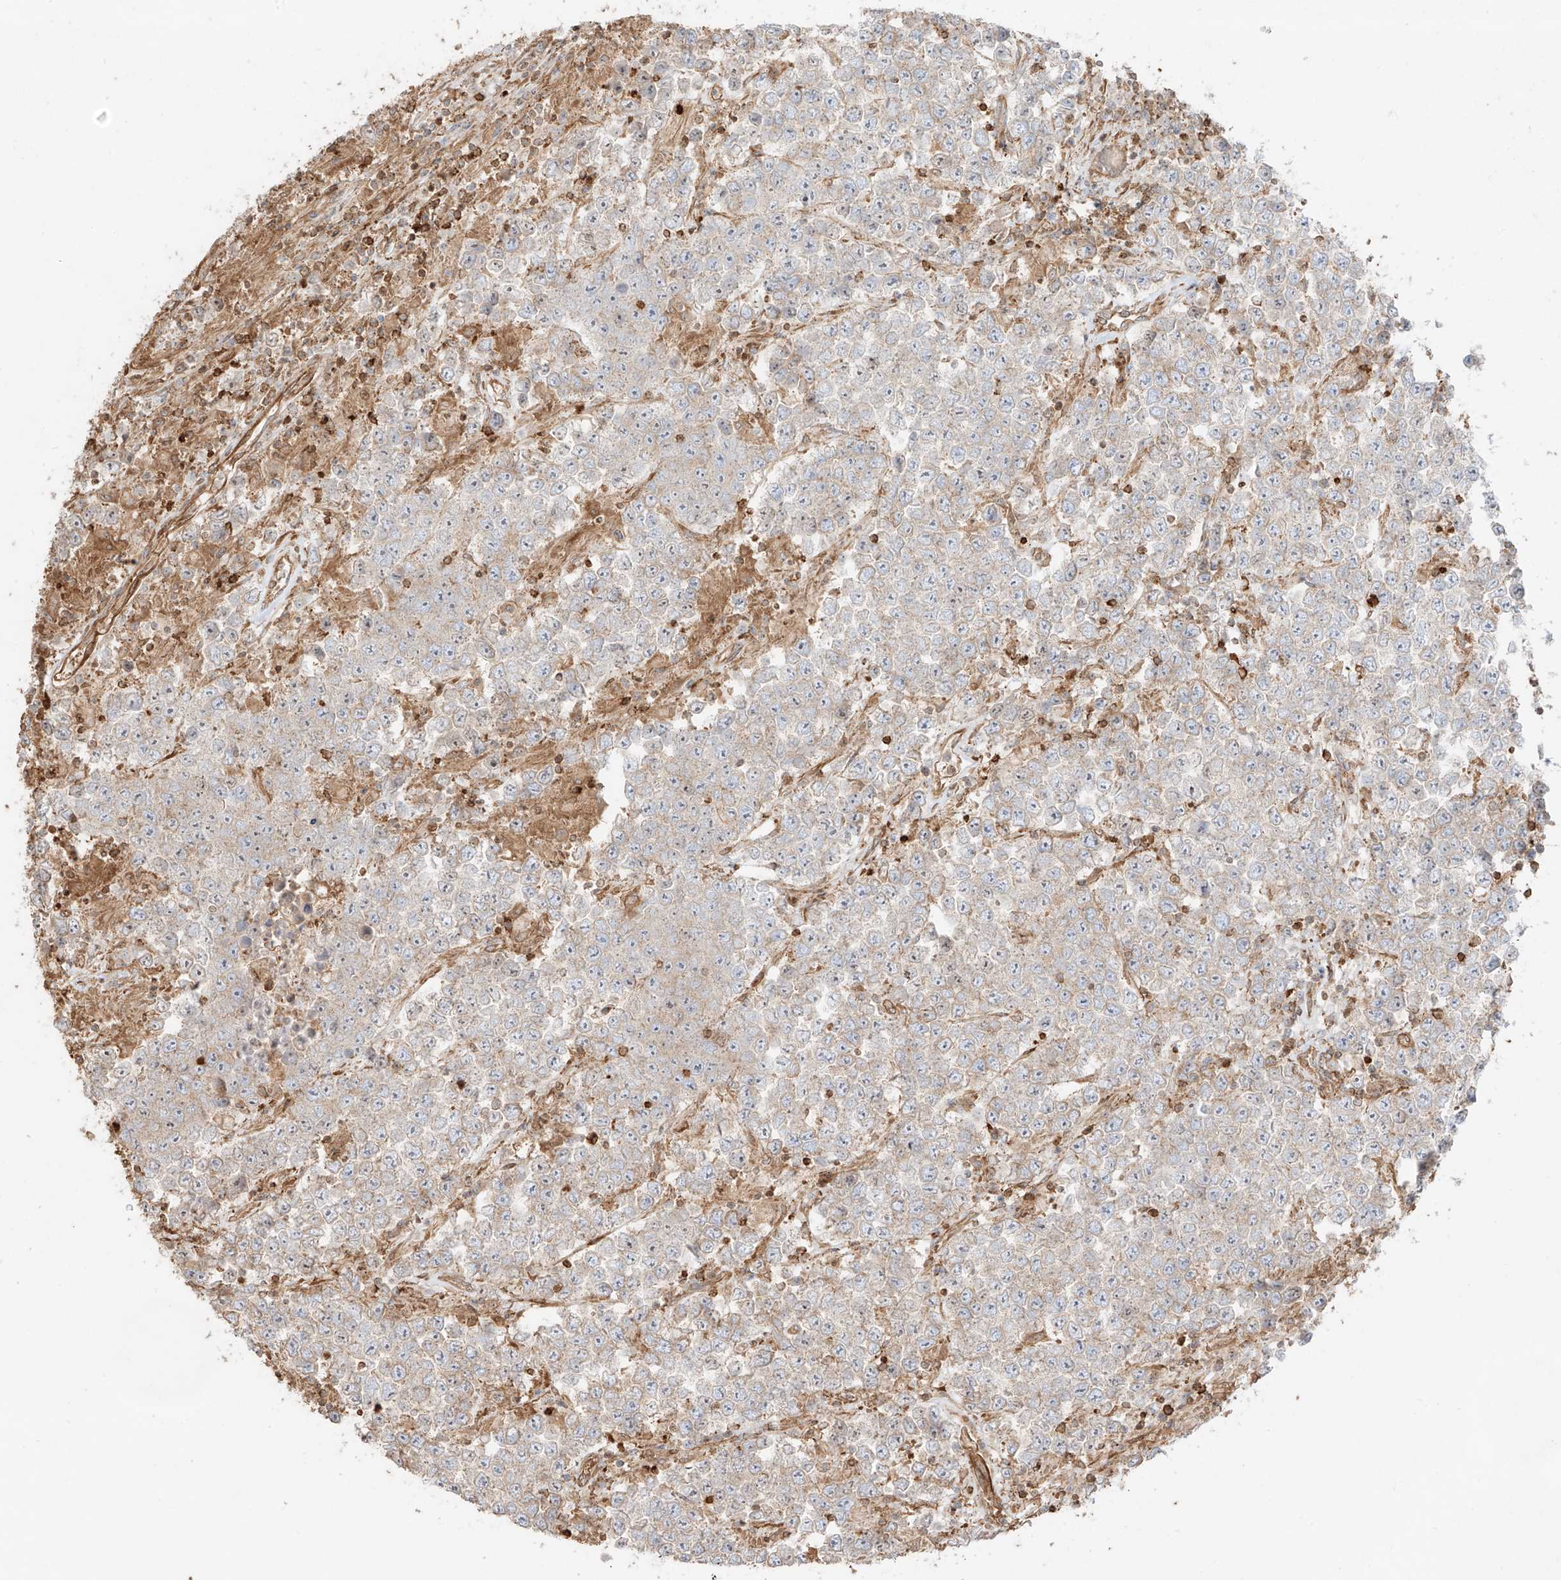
{"staining": {"intensity": "weak", "quantity": "<25%", "location": "cytoplasmic/membranous"}, "tissue": "testis cancer", "cell_type": "Tumor cells", "image_type": "cancer", "snomed": [{"axis": "morphology", "description": "Normal tissue, NOS"}, {"axis": "morphology", "description": "Urothelial carcinoma, High grade"}, {"axis": "morphology", "description": "Seminoma, NOS"}, {"axis": "morphology", "description": "Carcinoma, Embryonal, NOS"}, {"axis": "topography", "description": "Urinary bladder"}, {"axis": "topography", "description": "Testis"}], "caption": "A high-resolution photomicrograph shows immunohistochemistry staining of testis cancer (embryonal carcinoma), which displays no significant staining in tumor cells.", "gene": "SNX9", "patient": {"sex": "male", "age": 41}}